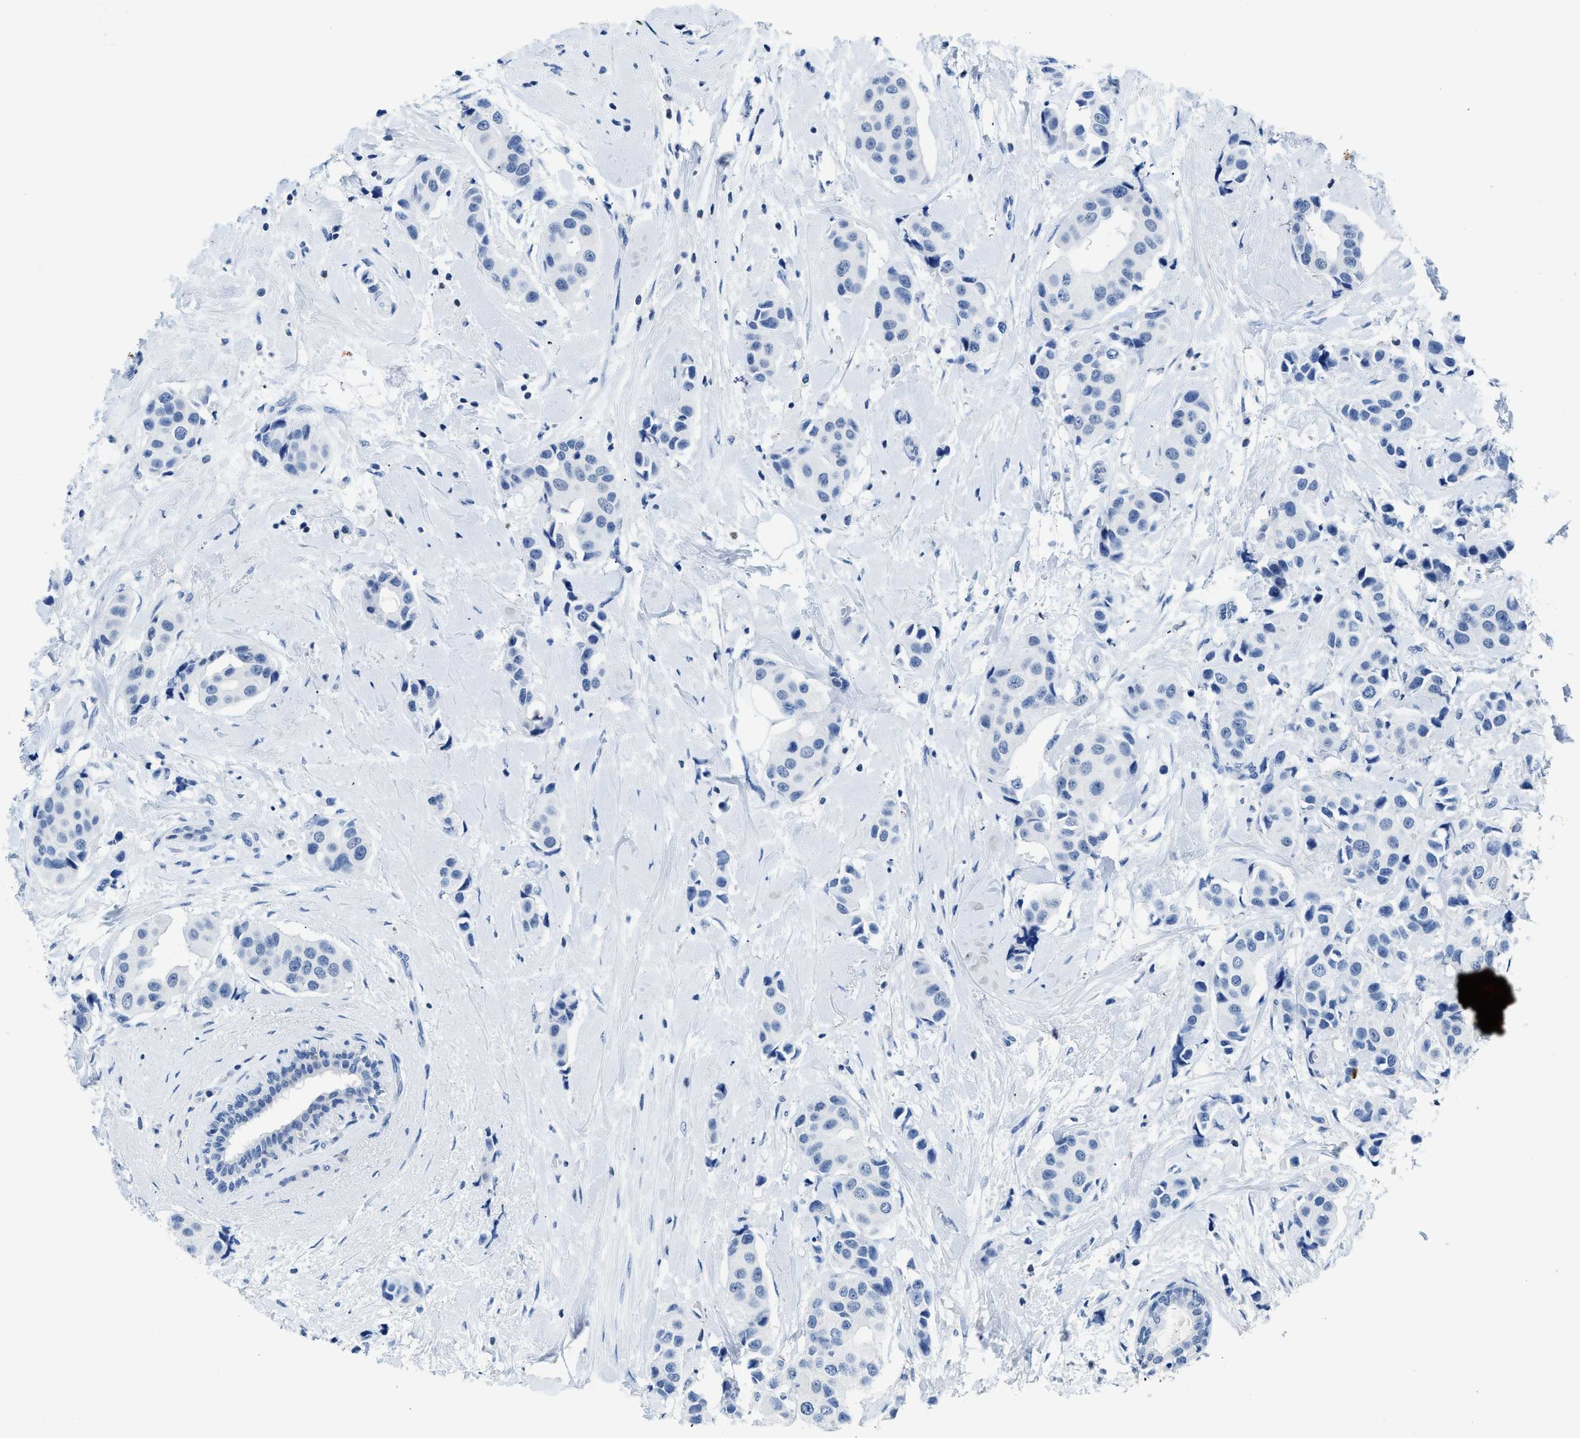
{"staining": {"intensity": "negative", "quantity": "none", "location": "none"}, "tissue": "breast cancer", "cell_type": "Tumor cells", "image_type": "cancer", "snomed": [{"axis": "morphology", "description": "Normal tissue, NOS"}, {"axis": "morphology", "description": "Duct carcinoma"}, {"axis": "topography", "description": "Breast"}], "caption": "IHC photomicrograph of neoplastic tissue: human breast intraductal carcinoma stained with DAB displays no significant protein staining in tumor cells. The staining is performed using DAB brown chromogen with nuclei counter-stained in using hematoxylin.", "gene": "NFATC2", "patient": {"sex": "female", "age": 39}}